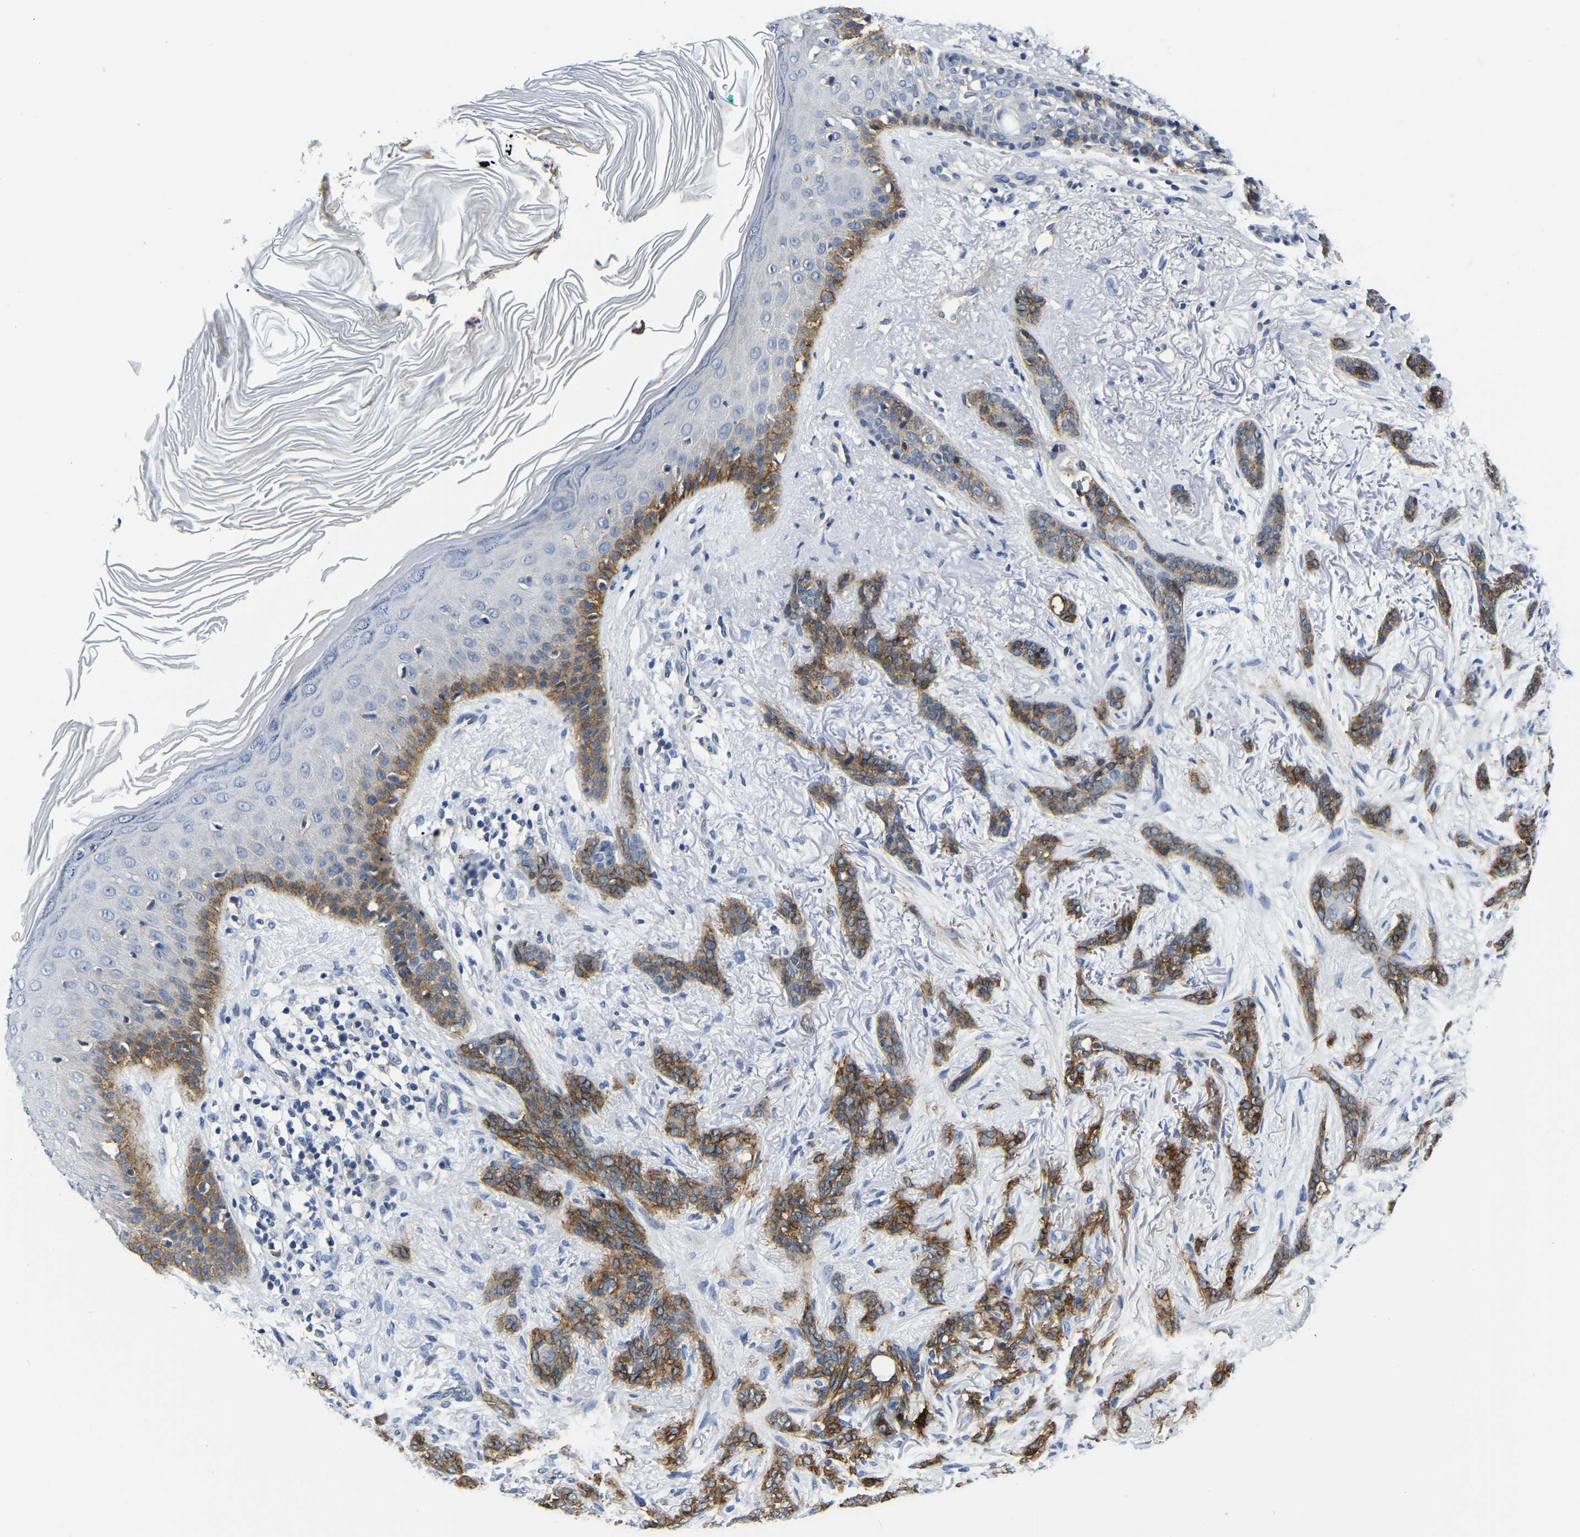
{"staining": {"intensity": "moderate", "quantity": "25%-75%", "location": "cytoplasmic/membranous"}, "tissue": "skin cancer", "cell_type": "Tumor cells", "image_type": "cancer", "snomed": [{"axis": "morphology", "description": "Basal cell carcinoma"}, {"axis": "morphology", "description": "Adnexal tumor, benign"}, {"axis": "topography", "description": "Skin"}], "caption": "Human skin cancer (basal cell carcinoma) stained for a protein (brown) demonstrates moderate cytoplasmic/membranous positive staining in about 25%-75% of tumor cells.", "gene": "ITGA2", "patient": {"sex": "female", "age": 42}}